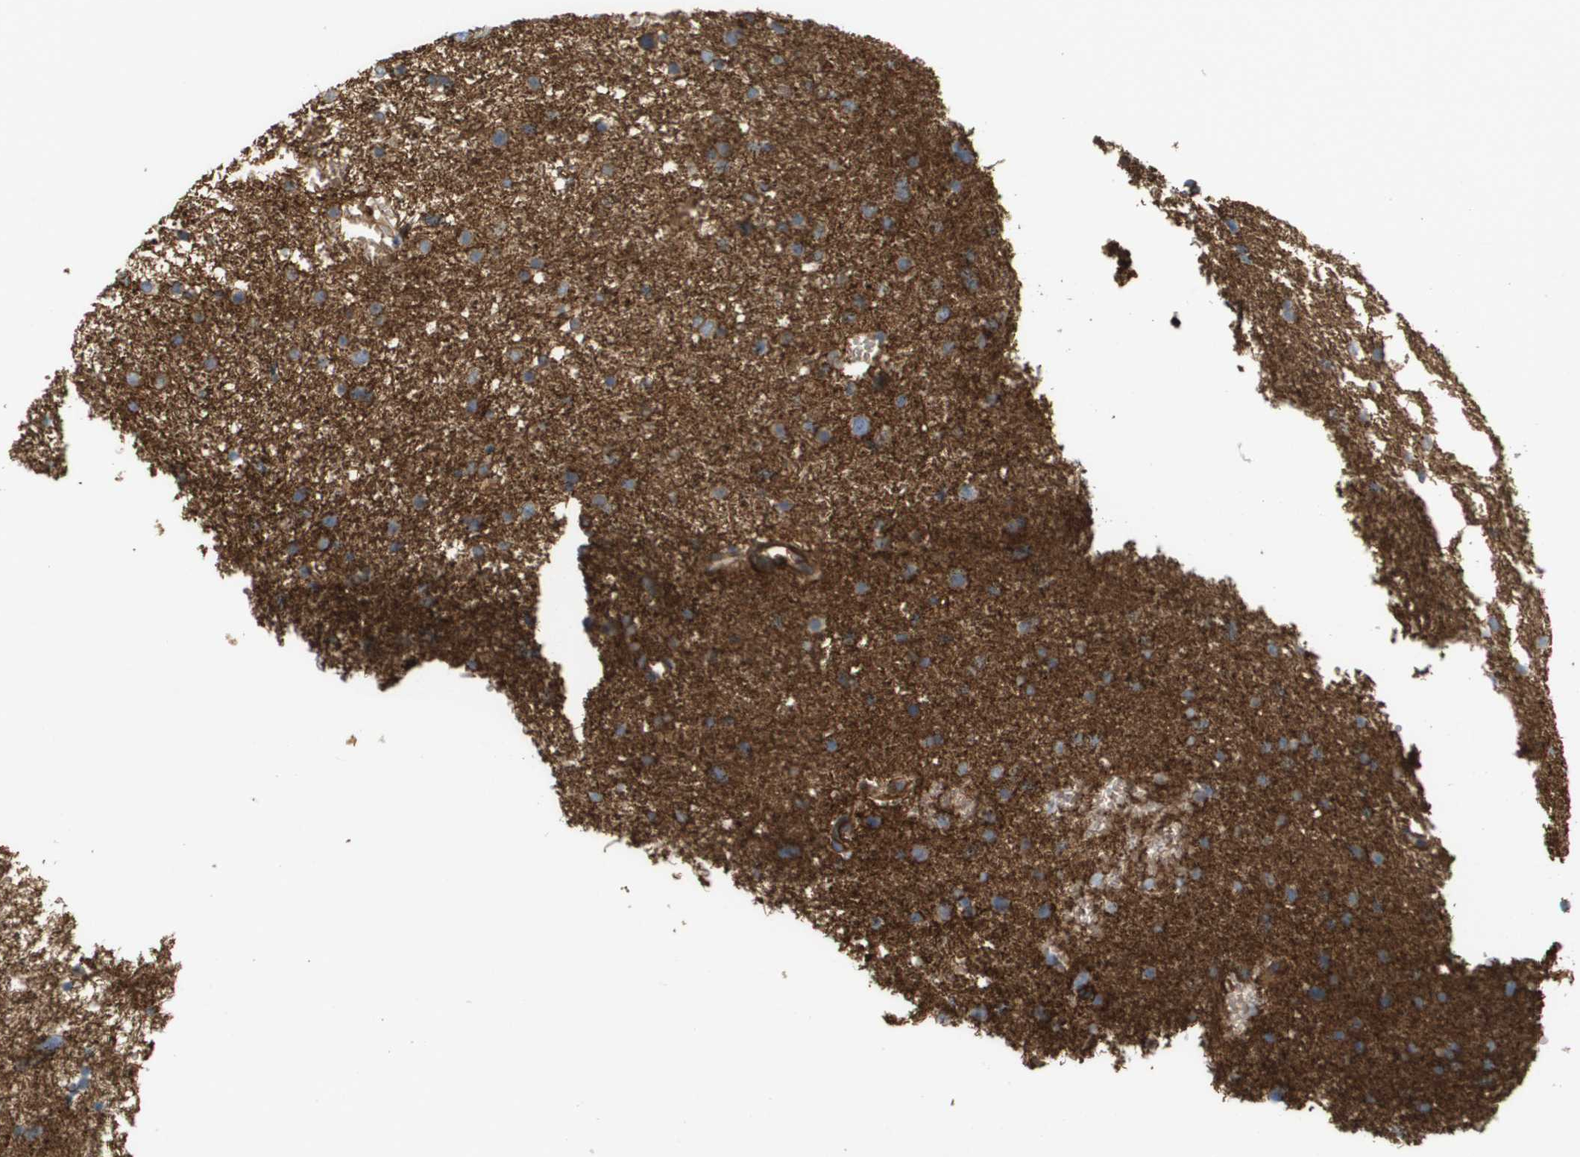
{"staining": {"intensity": "moderate", "quantity": ">75%", "location": "cytoplasmic/membranous"}, "tissue": "glioma", "cell_type": "Tumor cells", "image_type": "cancer", "snomed": [{"axis": "morphology", "description": "Glioma, malignant, Low grade"}, {"axis": "topography", "description": "Brain"}], "caption": "Tumor cells reveal medium levels of moderate cytoplasmic/membranous expression in about >75% of cells in human malignant low-grade glioma.", "gene": "SGMS2", "patient": {"sex": "female", "age": 37}}